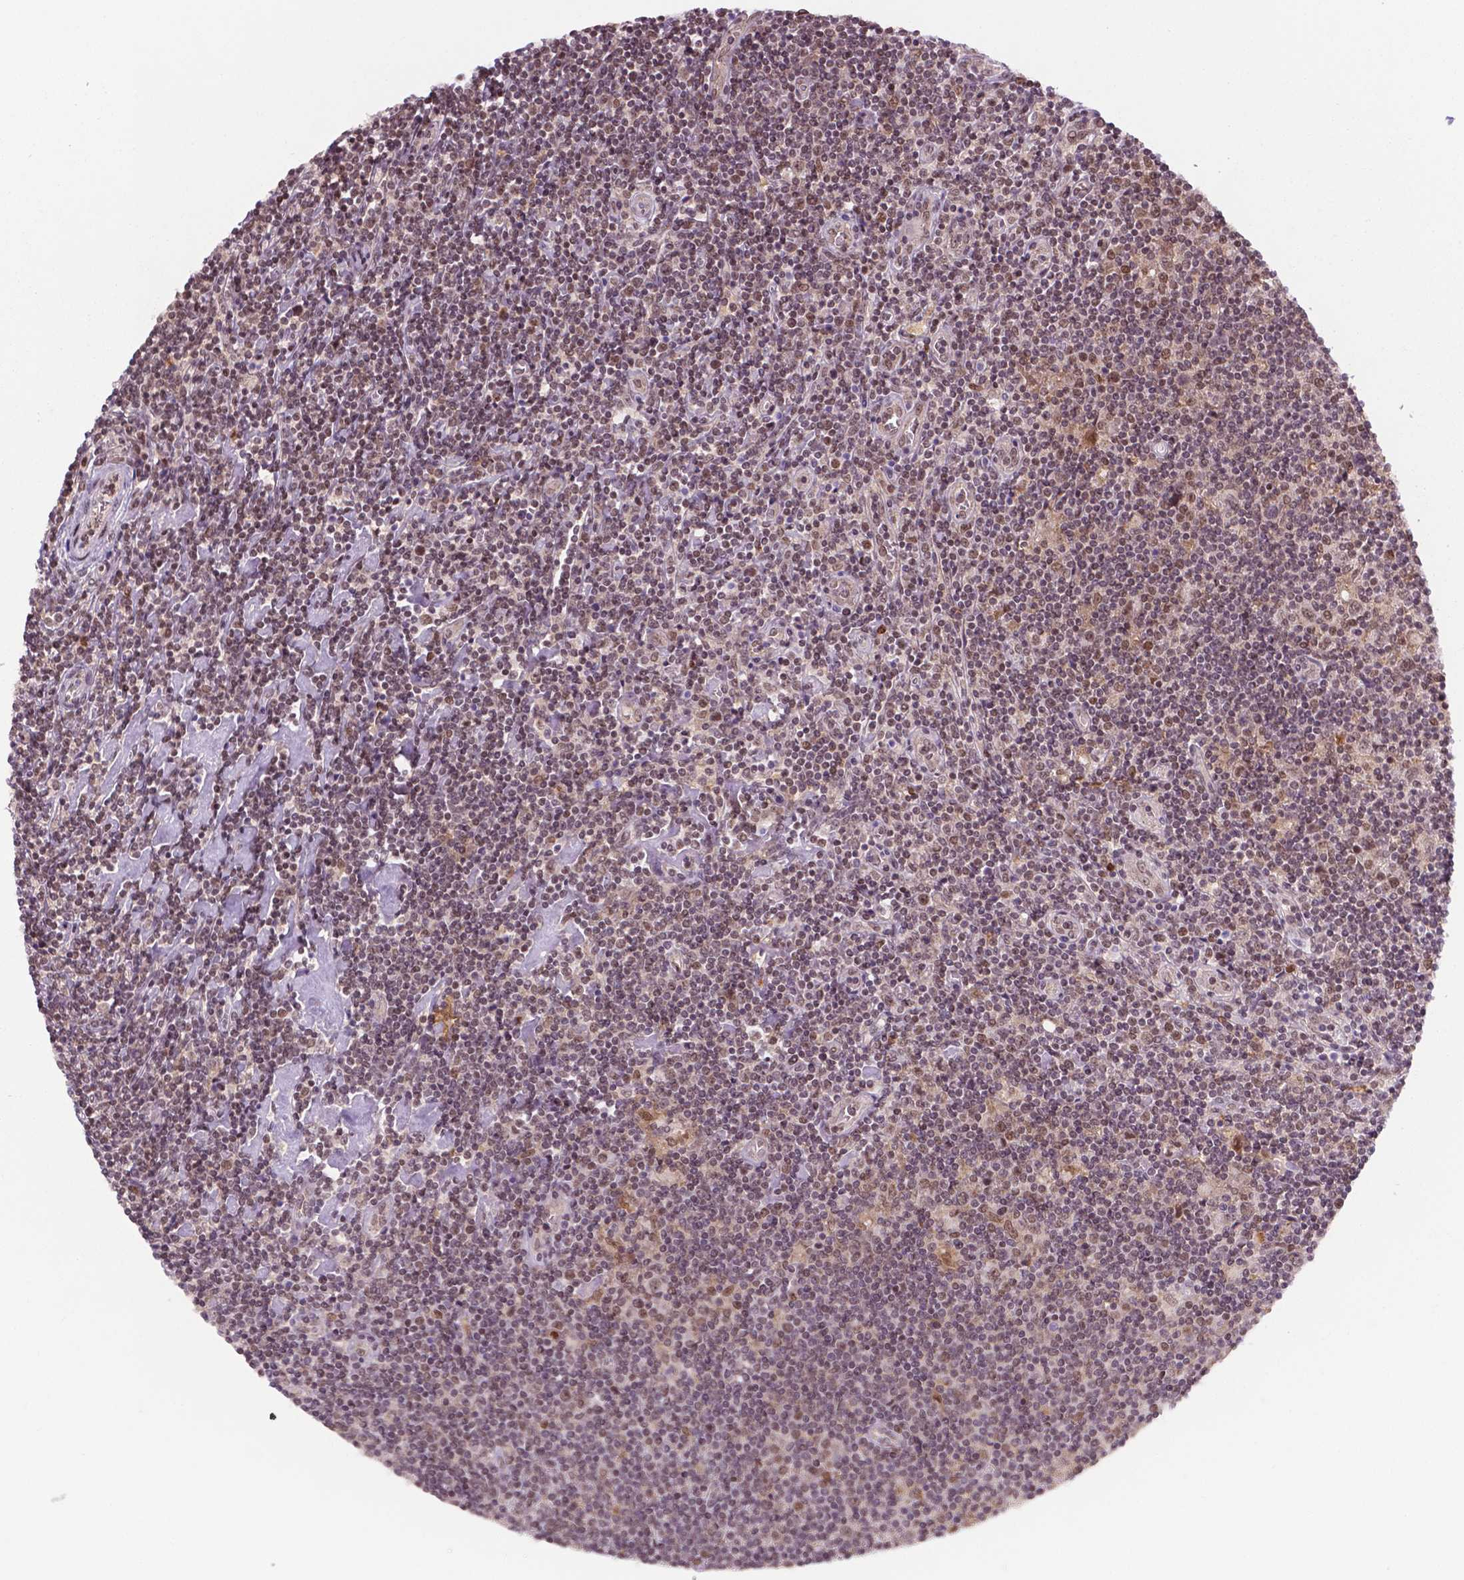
{"staining": {"intensity": "moderate", "quantity": ">75%", "location": "nuclear"}, "tissue": "lymphoma", "cell_type": "Tumor cells", "image_type": "cancer", "snomed": [{"axis": "morphology", "description": "Hodgkin's disease, NOS"}, {"axis": "topography", "description": "Lymph node"}], "caption": "Hodgkin's disease stained with a protein marker demonstrates moderate staining in tumor cells.", "gene": "PER2", "patient": {"sex": "male", "age": 40}}